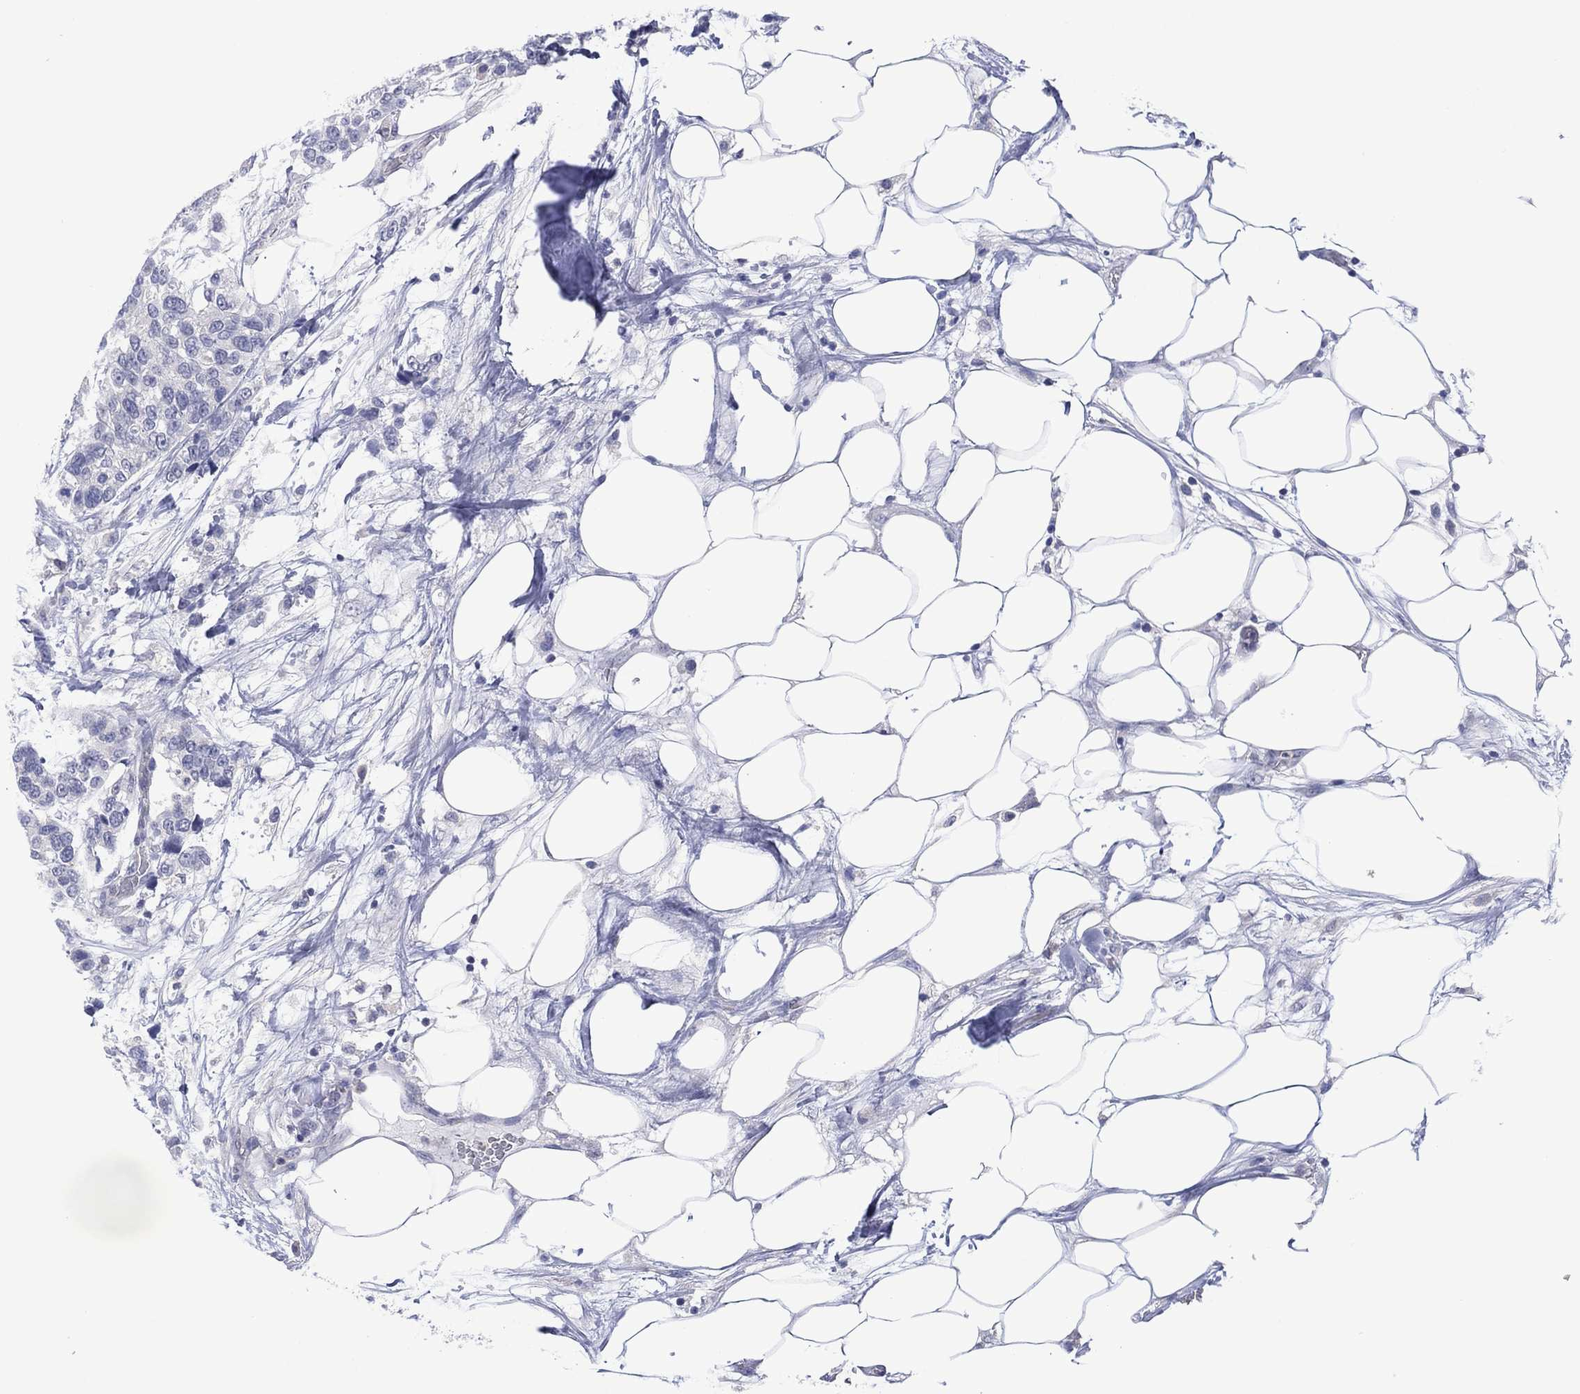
{"staining": {"intensity": "negative", "quantity": "none", "location": "none"}, "tissue": "urothelial cancer", "cell_type": "Tumor cells", "image_type": "cancer", "snomed": [{"axis": "morphology", "description": "Urothelial carcinoma, High grade"}, {"axis": "topography", "description": "Urinary bladder"}], "caption": "The histopathology image demonstrates no significant positivity in tumor cells of urothelial cancer. (DAB (3,3'-diaminobenzidine) IHC with hematoxylin counter stain).", "gene": "FER1L6", "patient": {"sex": "male", "age": 77}}